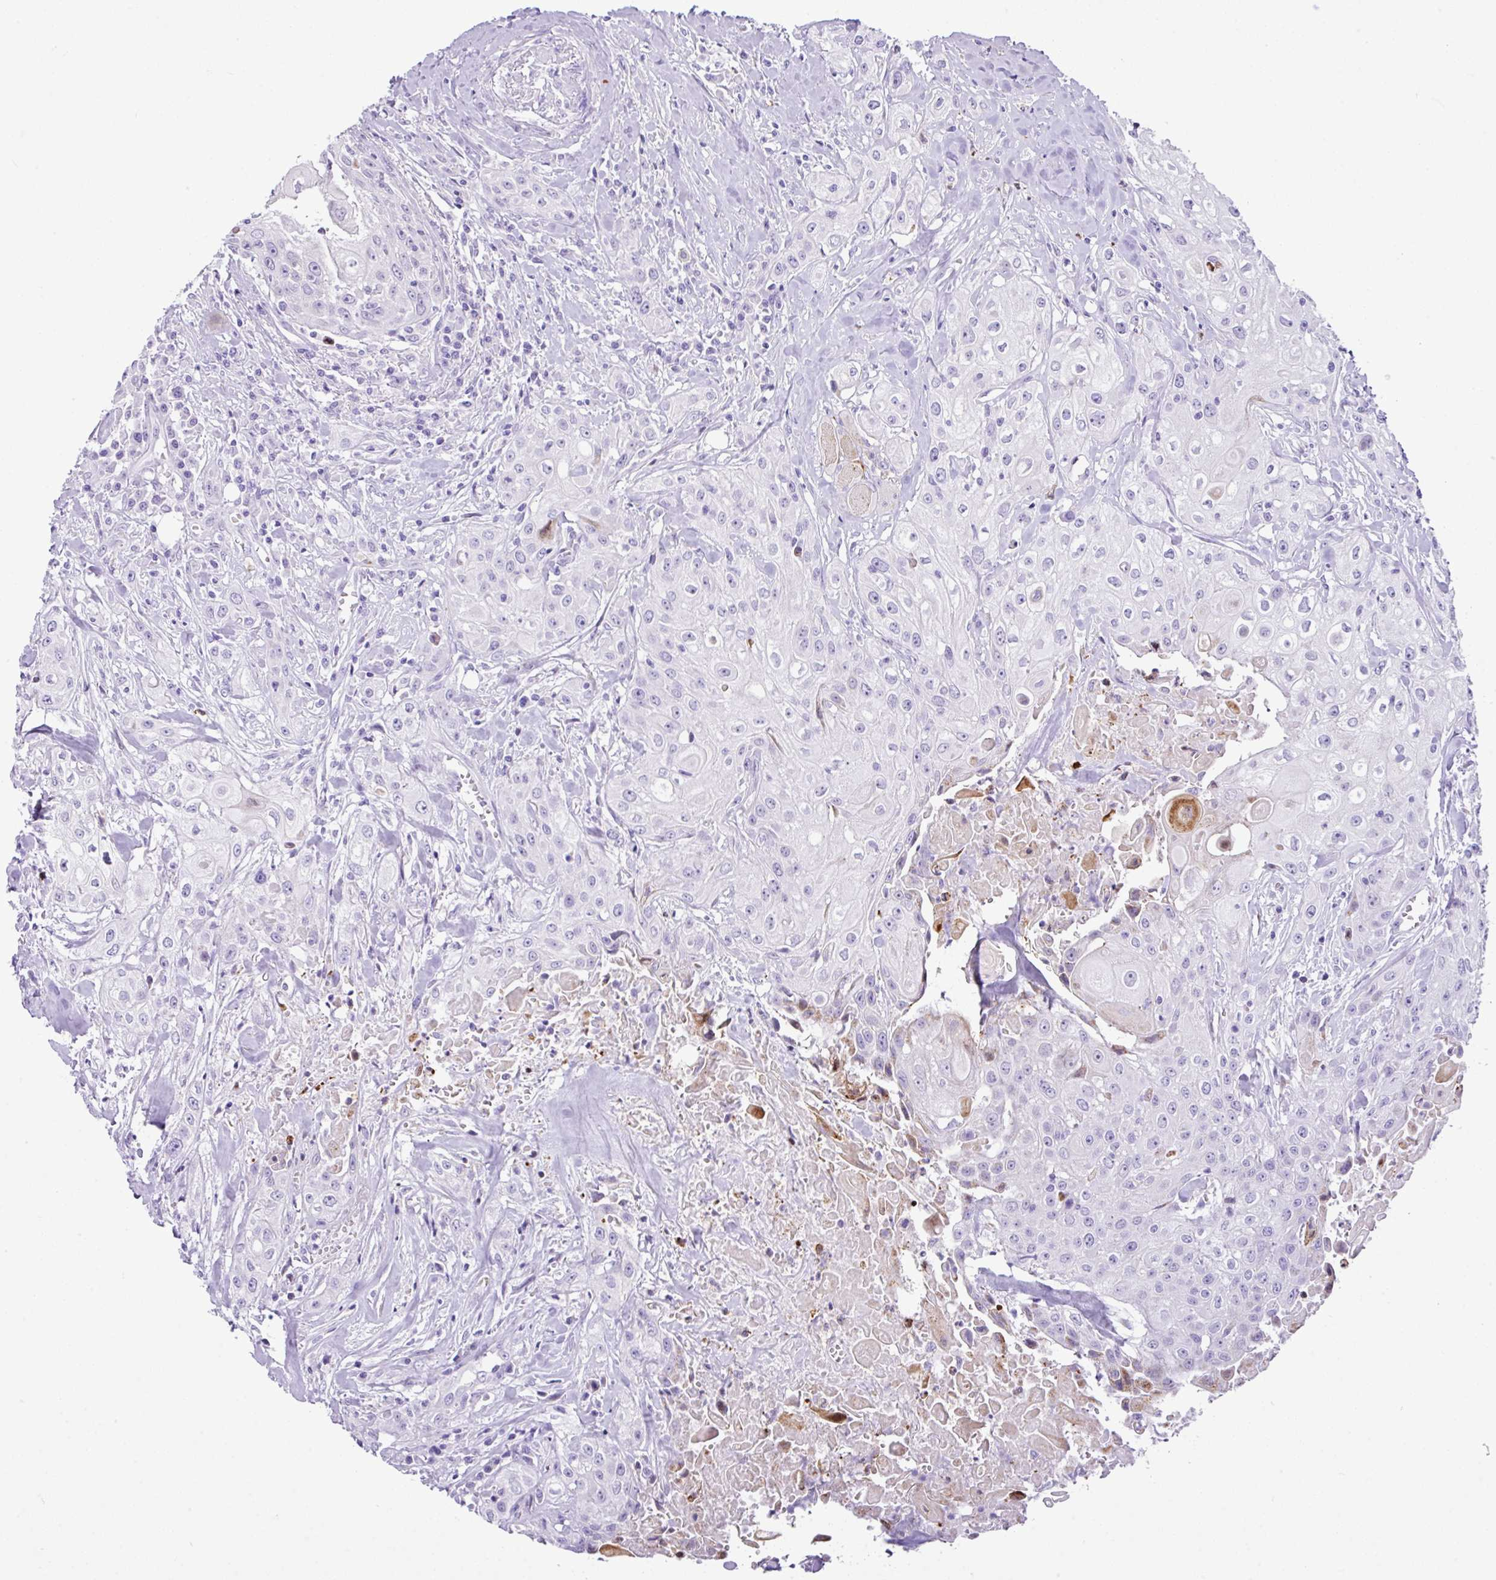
{"staining": {"intensity": "negative", "quantity": "none", "location": "none"}, "tissue": "head and neck cancer", "cell_type": "Tumor cells", "image_type": "cancer", "snomed": [{"axis": "morphology", "description": "Squamous cell carcinoma, NOS"}, {"axis": "topography", "description": "Oral tissue"}, {"axis": "topography", "description": "Head-Neck"}], "caption": "High magnification brightfield microscopy of head and neck squamous cell carcinoma stained with DAB (3,3'-diaminobenzidine) (brown) and counterstained with hematoxylin (blue): tumor cells show no significant positivity.", "gene": "RCAN2", "patient": {"sex": "female", "age": 82}}